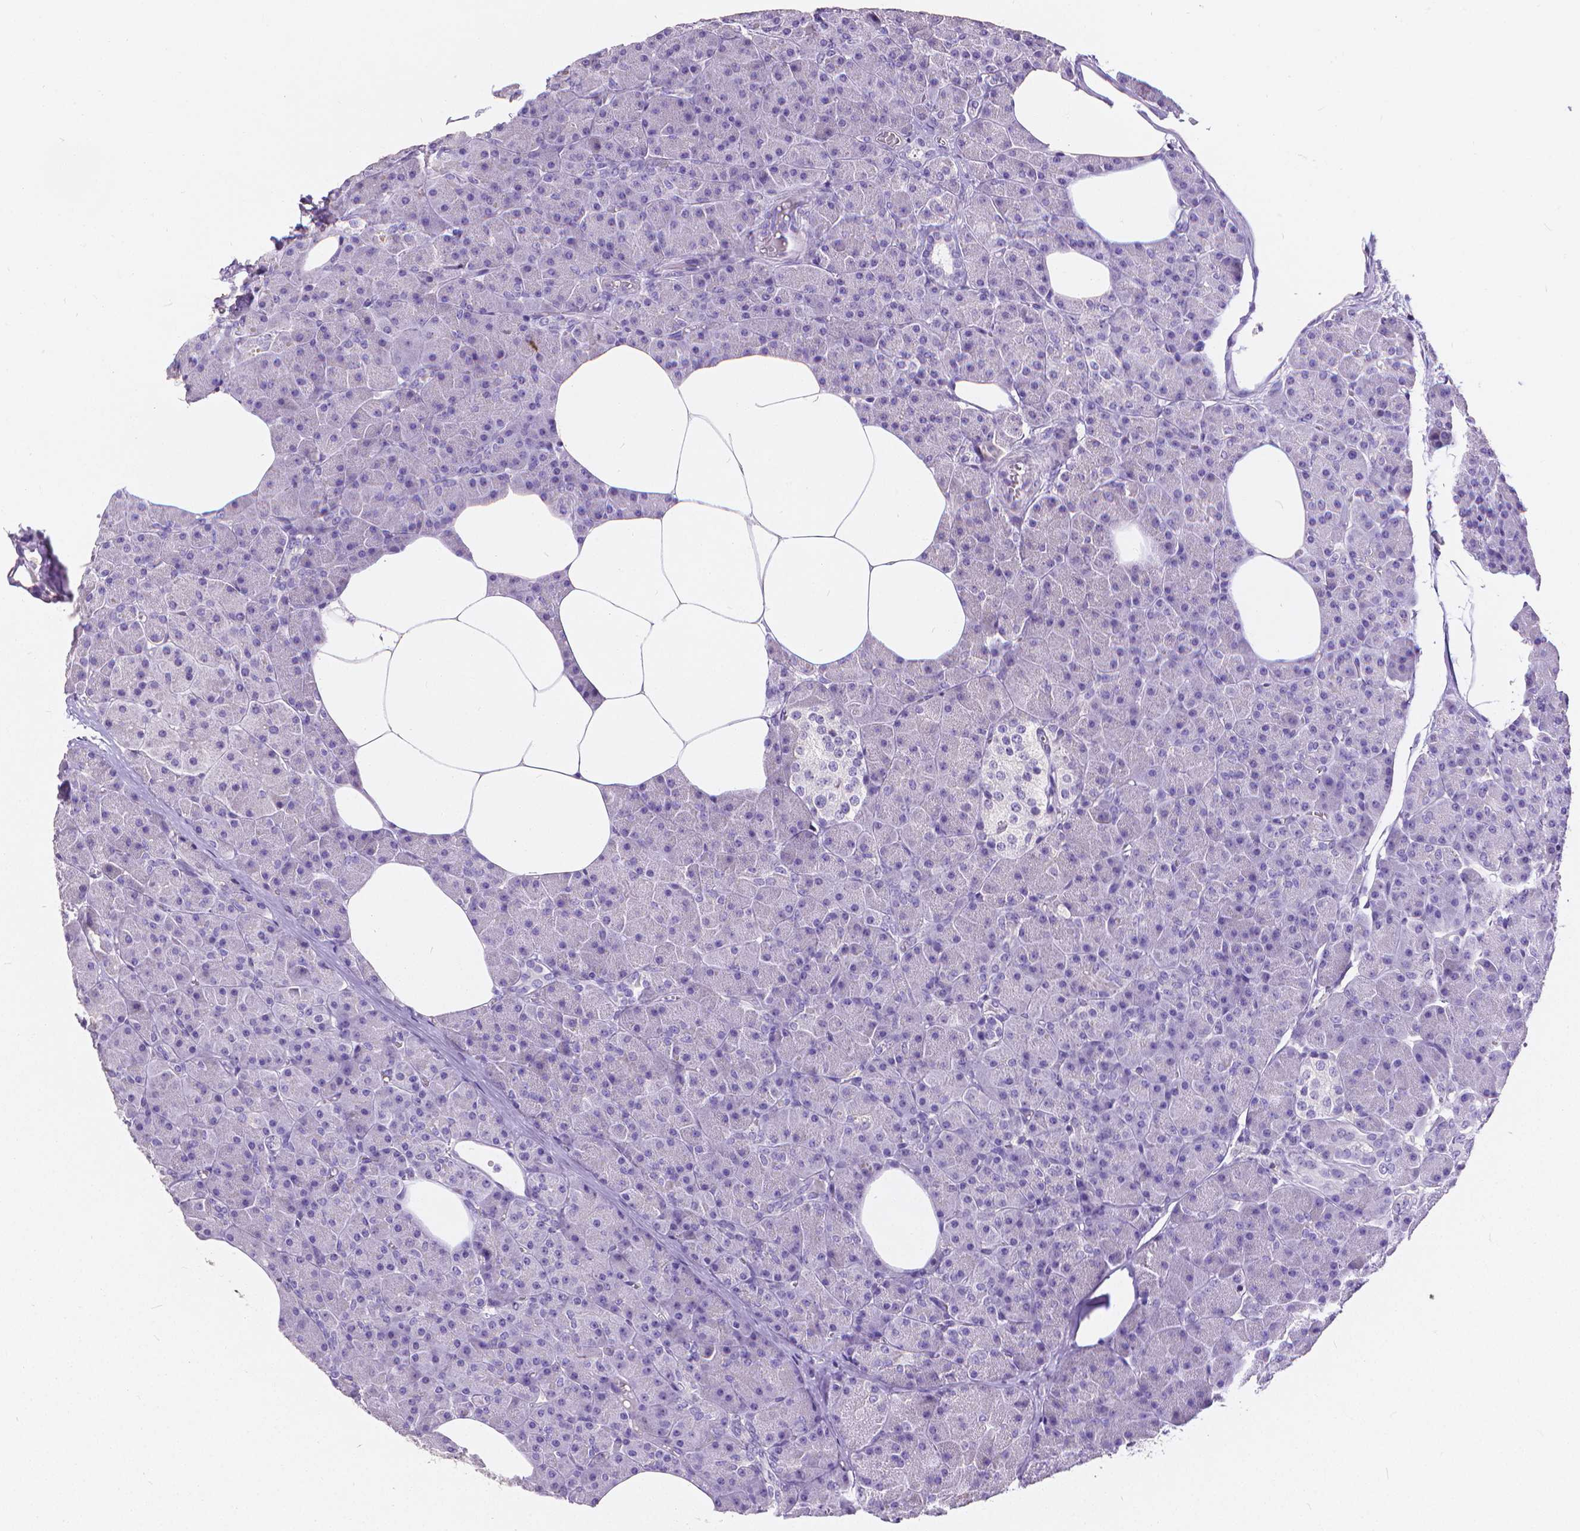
{"staining": {"intensity": "negative", "quantity": "none", "location": "none"}, "tissue": "pancreas", "cell_type": "Exocrine glandular cells", "image_type": "normal", "snomed": [{"axis": "morphology", "description": "Normal tissue, NOS"}, {"axis": "topography", "description": "Pancreas"}], "caption": "IHC of benign pancreas shows no expression in exocrine glandular cells.", "gene": "CD4", "patient": {"sex": "female", "age": 45}}